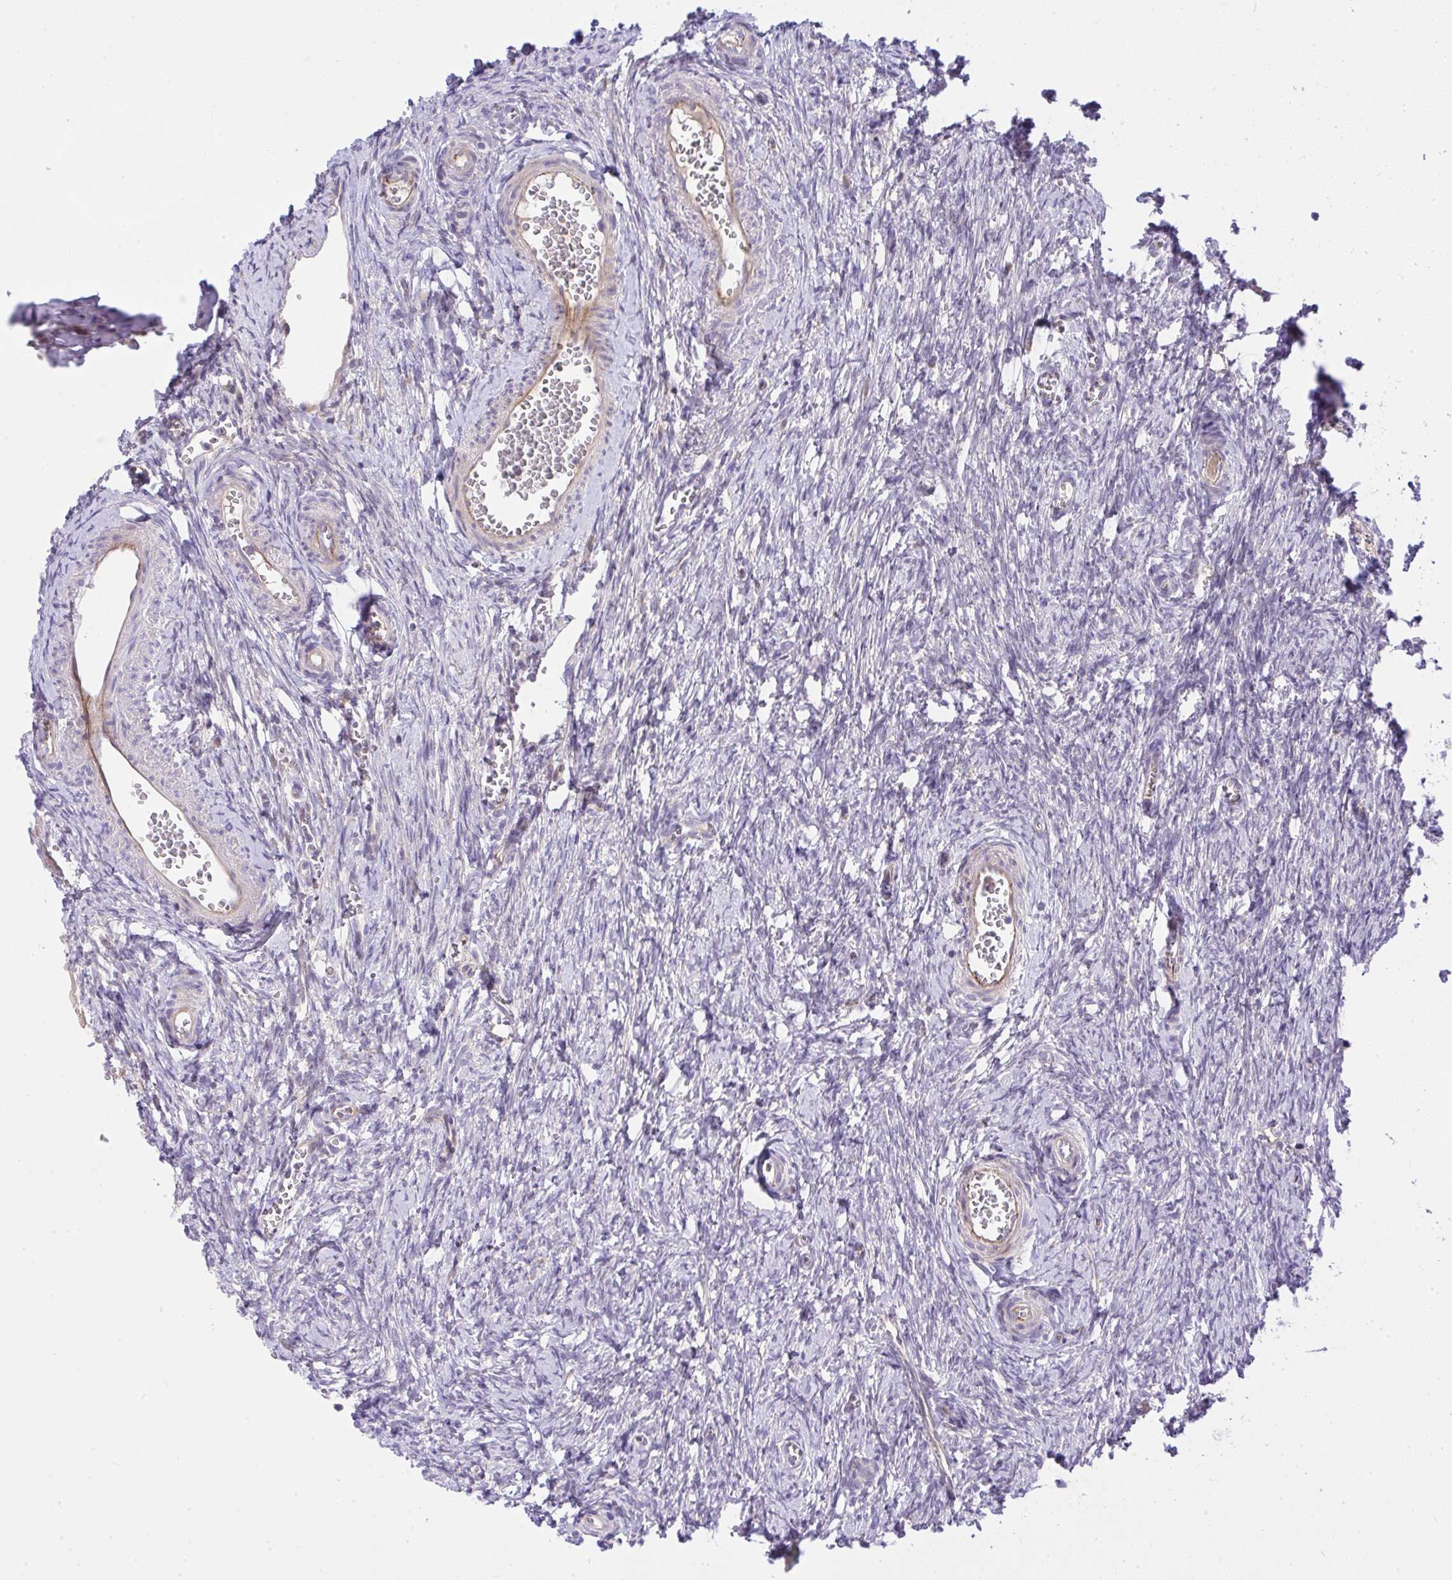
{"staining": {"intensity": "moderate", "quantity": ">75%", "location": "cytoplasmic/membranous,nuclear"}, "tissue": "ovary", "cell_type": "Follicle cells", "image_type": "normal", "snomed": [{"axis": "morphology", "description": "Normal tissue, NOS"}, {"axis": "topography", "description": "Ovary"}], "caption": "Moderate cytoplasmic/membranous,nuclear staining is identified in approximately >75% of follicle cells in unremarkable ovary. The protein is stained brown, and the nuclei are stained in blue (DAB IHC with brightfield microscopy, high magnification).", "gene": "CHIA", "patient": {"sex": "female", "age": 41}}